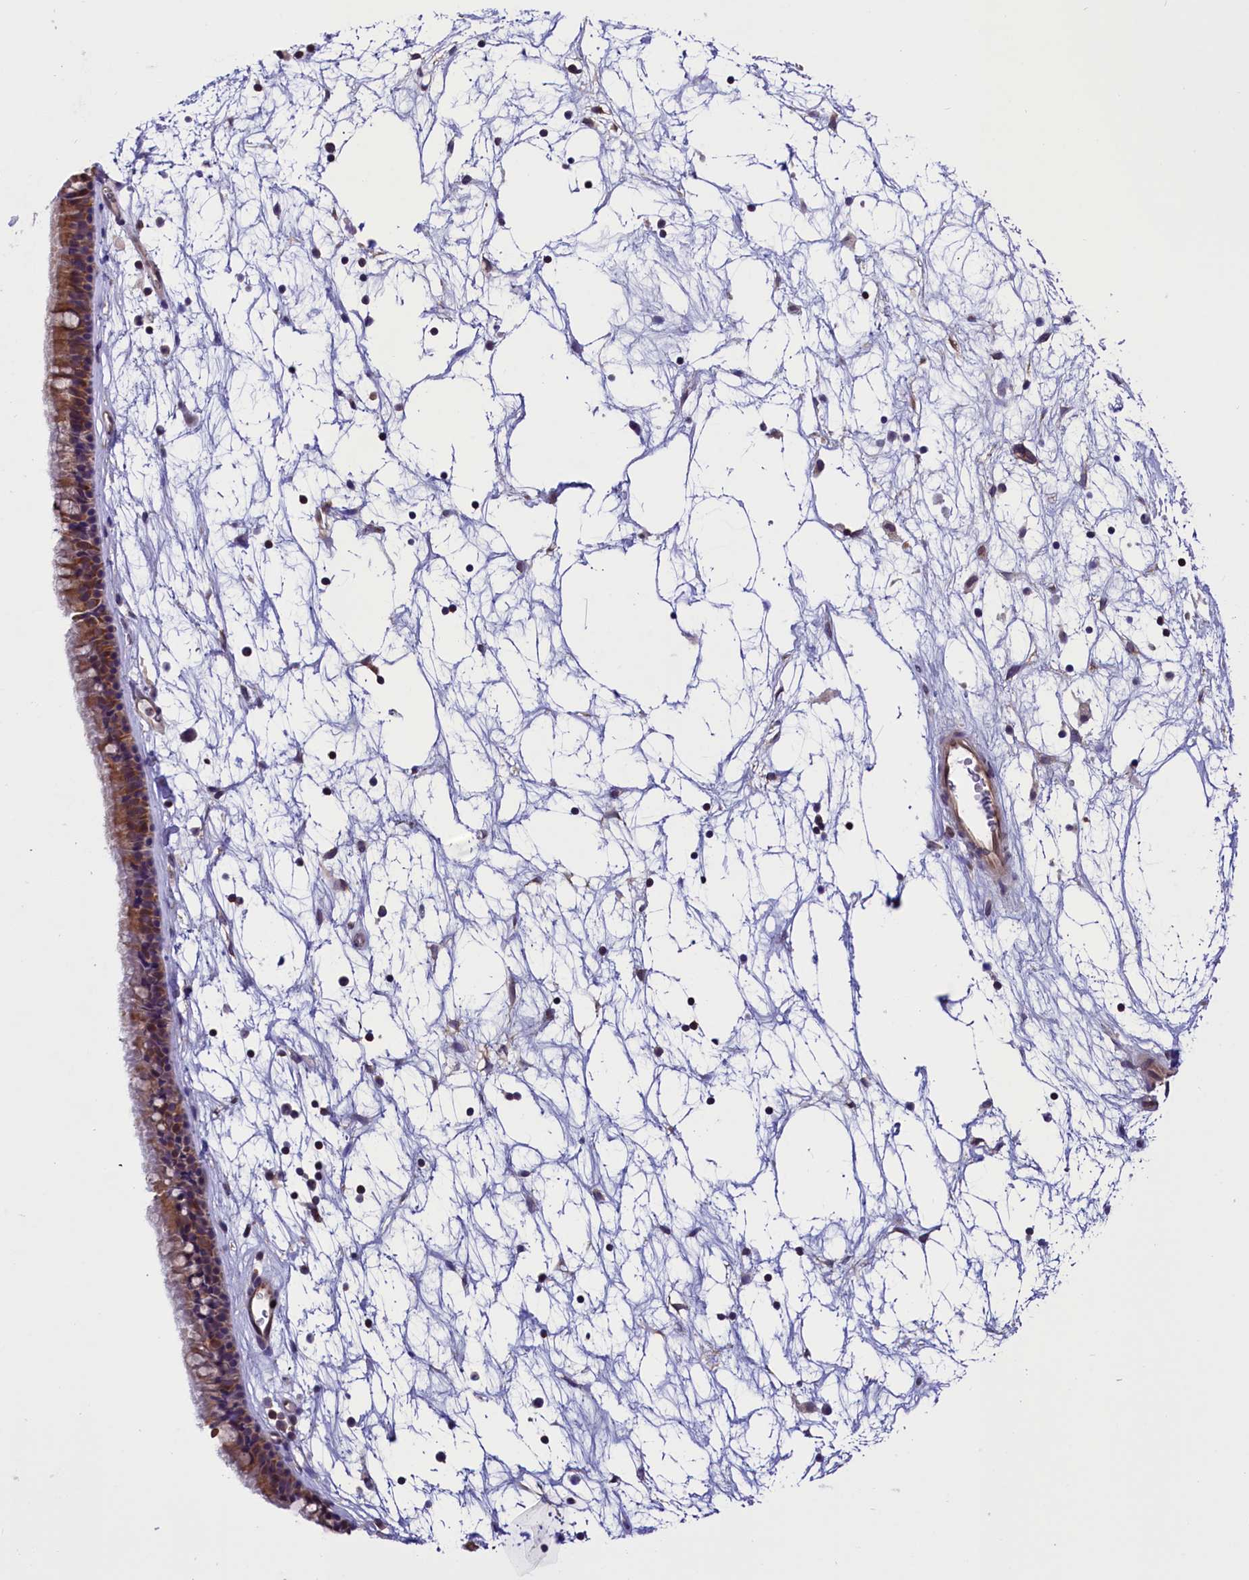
{"staining": {"intensity": "moderate", "quantity": ">75%", "location": "cytoplasmic/membranous"}, "tissue": "nasopharynx", "cell_type": "Respiratory epithelial cells", "image_type": "normal", "snomed": [{"axis": "morphology", "description": "Normal tissue, NOS"}, {"axis": "topography", "description": "Nasopharynx"}], "caption": "Immunohistochemistry histopathology image of unremarkable nasopharynx: human nasopharynx stained using immunohistochemistry (IHC) demonstrates medium levels of moderate protein expression localized specifically in the cytoplasmic/membranous of respiratory epithelial cells, appearing as a cytoplasmic/membranous brown color.", "gene": "TBCB", "patient": {"sex": "male", "age": 64}}